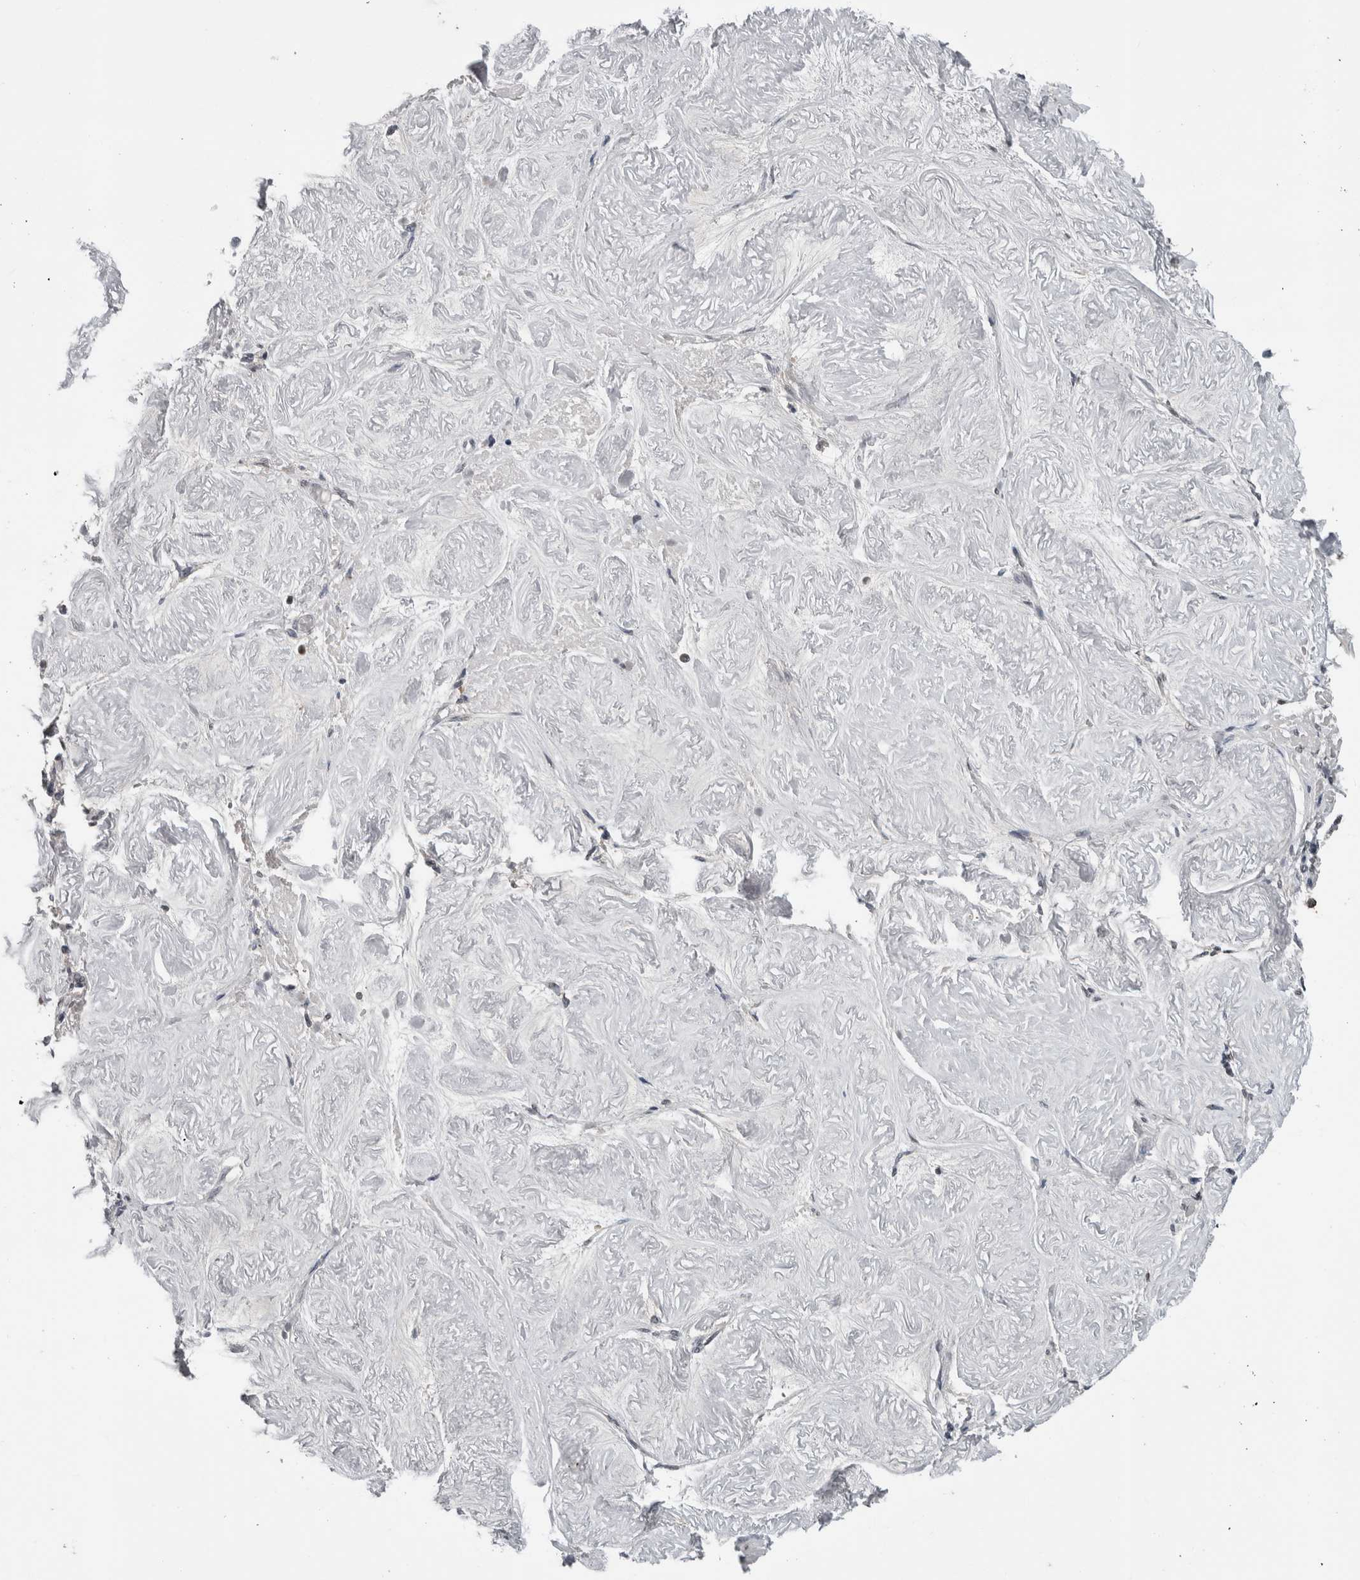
{"staining": {"intensity": "negative", "quantity": "none", "location": "none"}, "tissue": "adipose tissue", "cell_type": "Adipocytes", "image_type": "normal", "snomed": [{"axis": "morphology", "description": "Normal tissue, NOS"}, {"axis": "topography", "description": "Vascular tissue"}, {"axis": "topography", "description": "Fallopian tube"}, {"axis": "topography", "description": "Ovary"}], "caption": "High magnification brightfield microscopy of unremarkable adipose tissue stained with DAB (3,3'-diaminobenzidine) (brown) and counterstained with hematoxylin (blue): adipocytes show no significant staining.", "gene": "MAFF", "patient": {"sex": "female", "age": 67}}